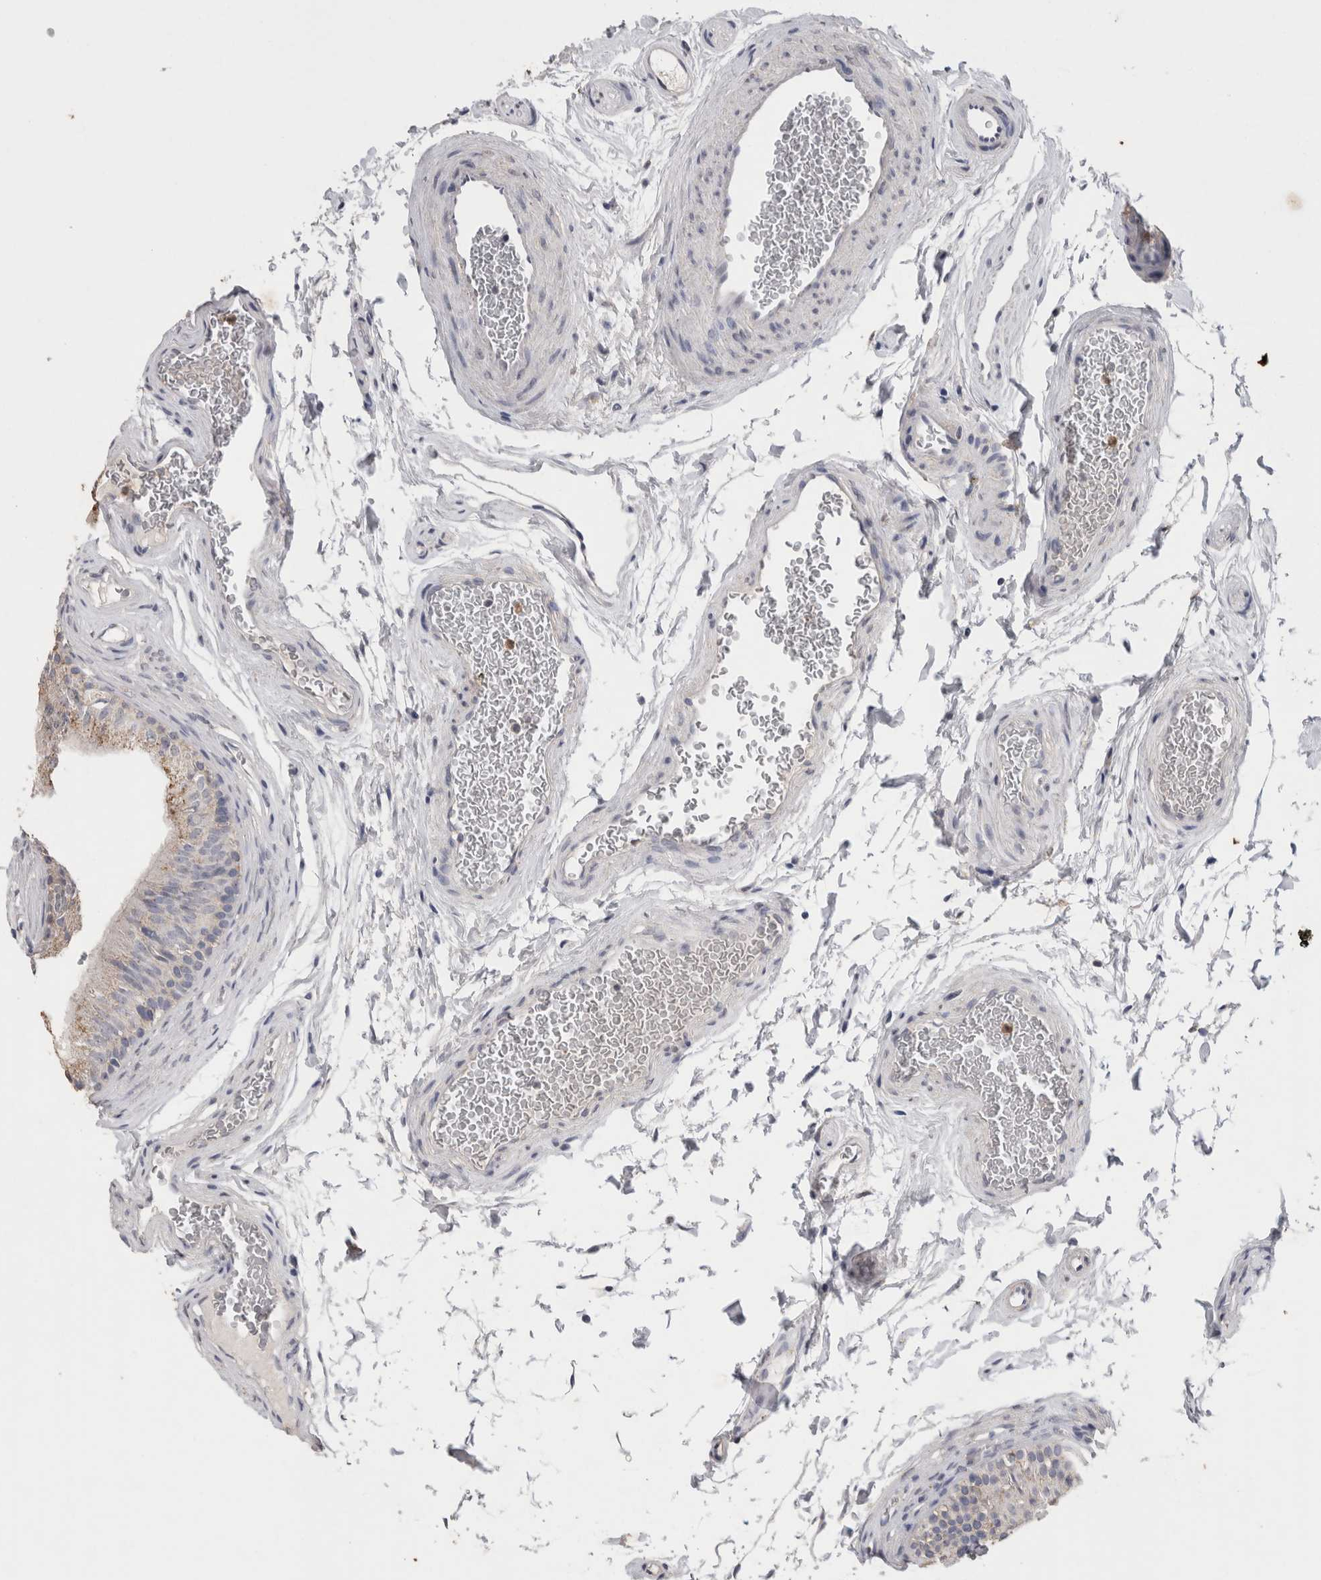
{"staining": {"intensity": "weak", "quantity": ">75%", "location": "cytoplasmic/membranous"}, "tissue": "epididymis", "cell_type": "Glandular cells", "image_type": "normal", "snomed": [{"axis": "morphology", "description": "Normal tissue, NOS"}, {"axis": "topography", "description": "Epididymis"}], "caption": "A brown stain shows weak cytoplasmic/membranous positivity of a protein in glandular cells of benign epididymis.", "gene": "CNTFR", "patient": {"sex": "male", "age": 36}}